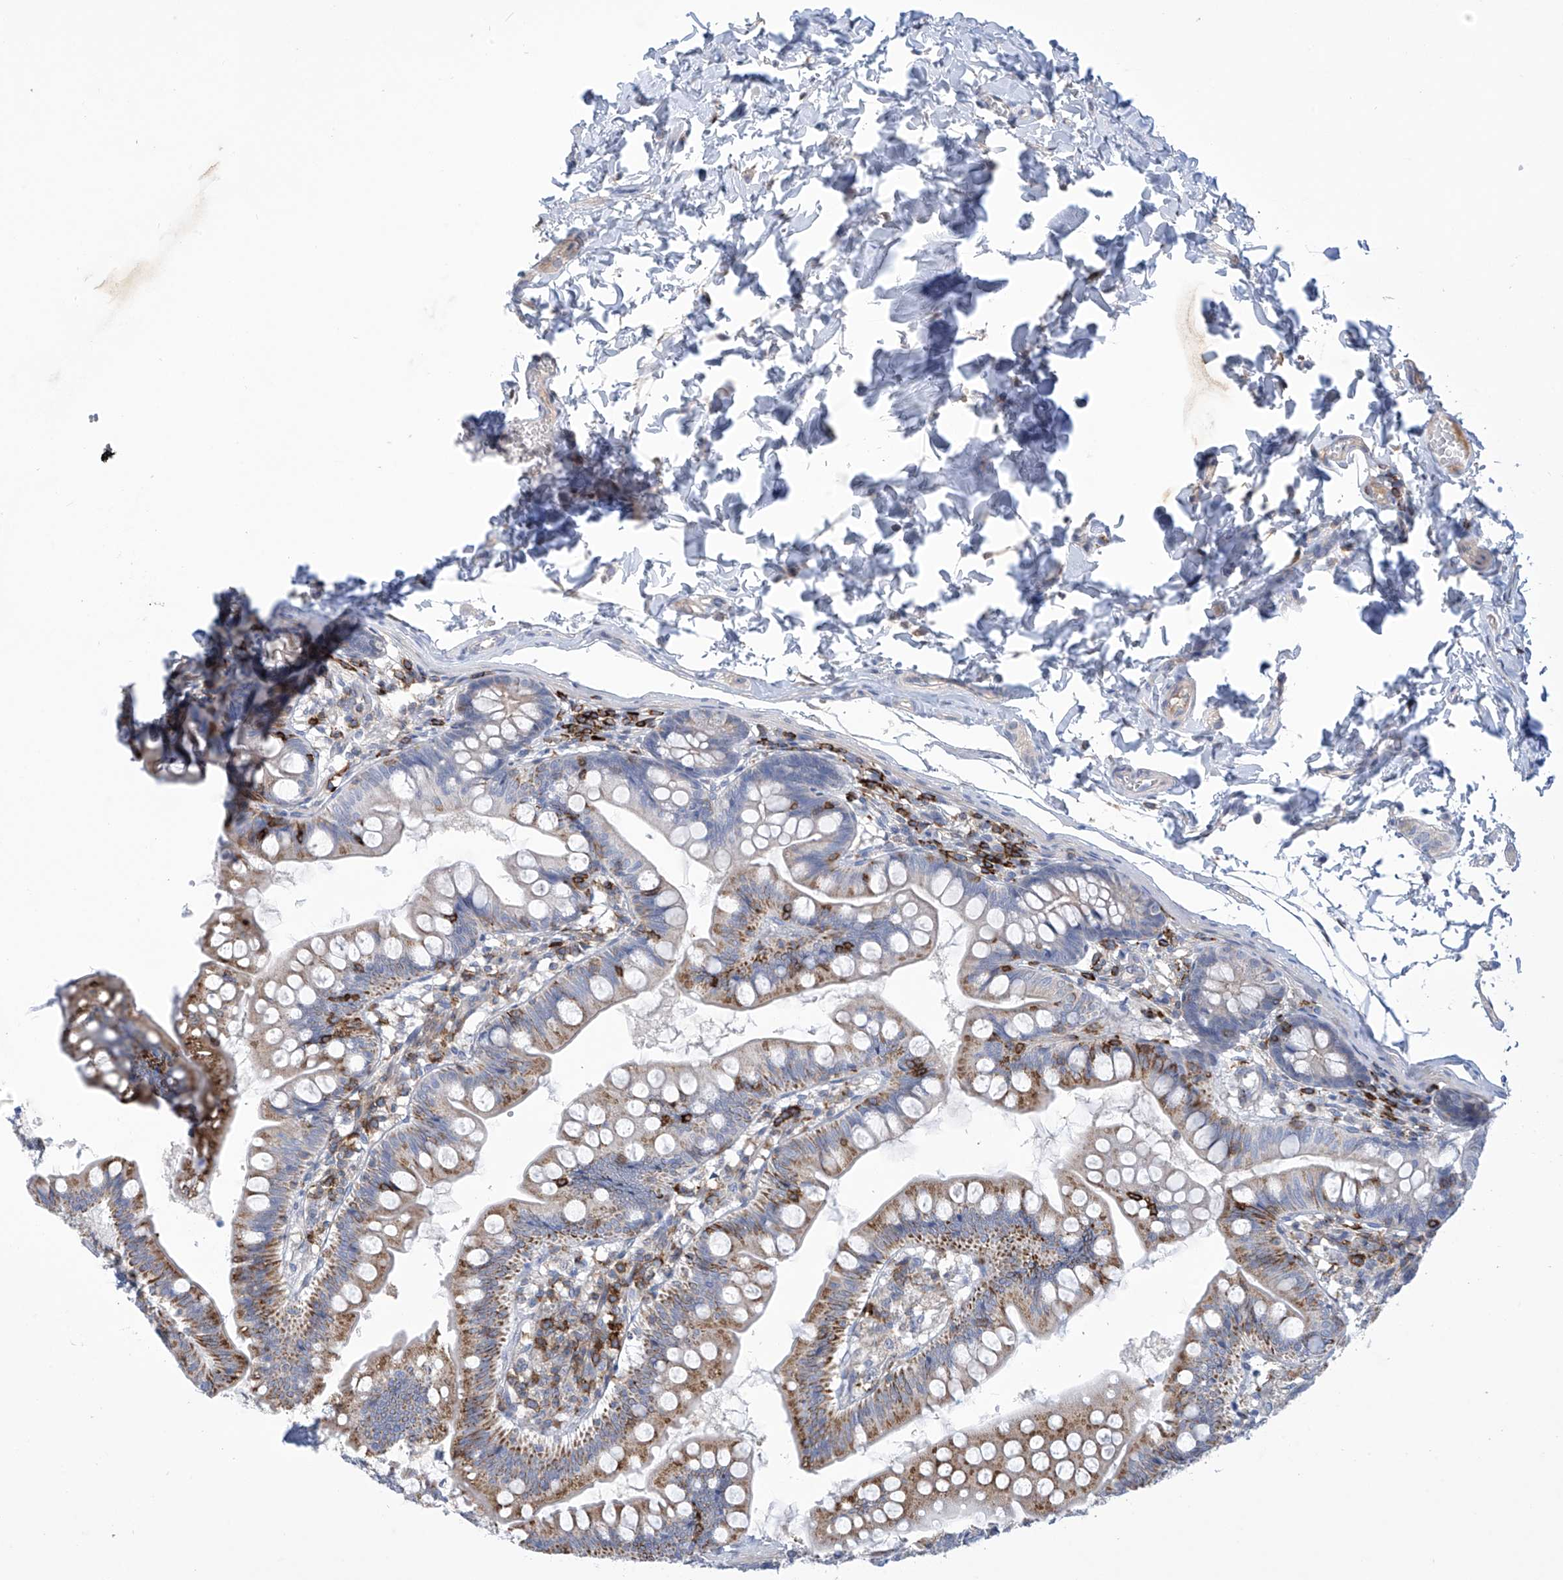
{"staining": {"intensity": "moderate", "quantity": "25%-75%", "location": "cytoplasmic/membranous"}, "tissue": "small intestine", "cell_type": "Glandular cells", "image_type": "normal", "snomed": [{"axis": "morphology", "description": "Normal tissue, NOS"}, {"axis": "topography", "description": "Small intestine"}], "caption": "This histopathology image displays immunohistochemistry (IHC) staining of benign small intestine, with medium moderate cytoplasmic/membranous positivity in approximately 25%-75% of glandular cells.", "gene": "IBA57", "patient": {"sex": "male", "age": 7}}